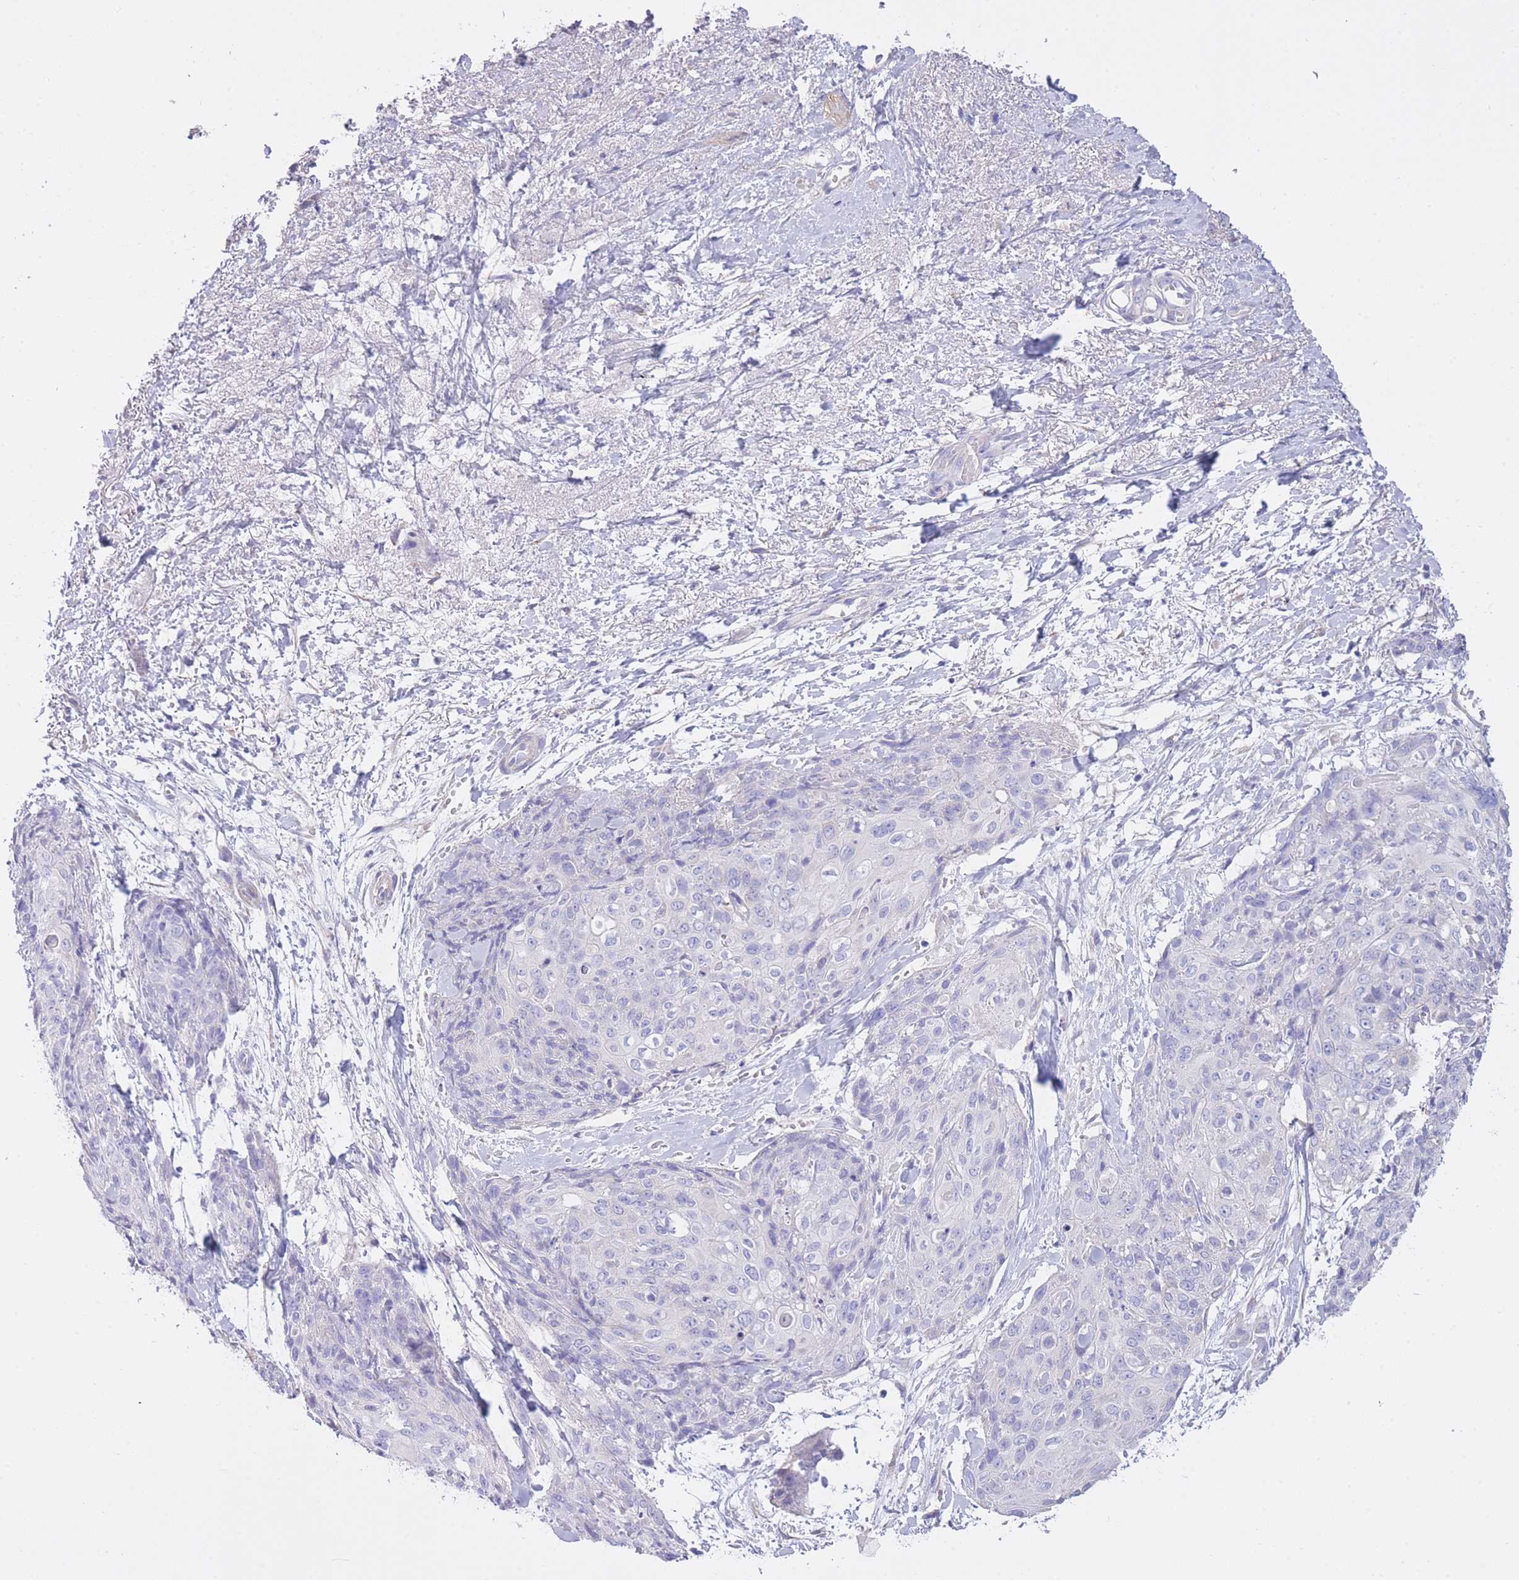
{"staining": {"intensity": "negative", "quantity": "none", "location": "none"}, "tissue": "skin cancer", "cell_type": "Tumor cells", "image_type": "cancer", "snomed": [{"axis": "morphology", "description": "Squamous cell carcinoma, NOS"}, {"axis": "topography", "description": "Skin"}, {"axis": "topography", "description": "Vulva"}], "caption": "Tumor cells show no significant expression in skin cancer. (Stains: DAB IHC with hematoxylin counter stain, Microscopy: brightfield microscopy at high magnification).", "gene": "PGM1", "patient": {"sex": "female", "age": 85}}